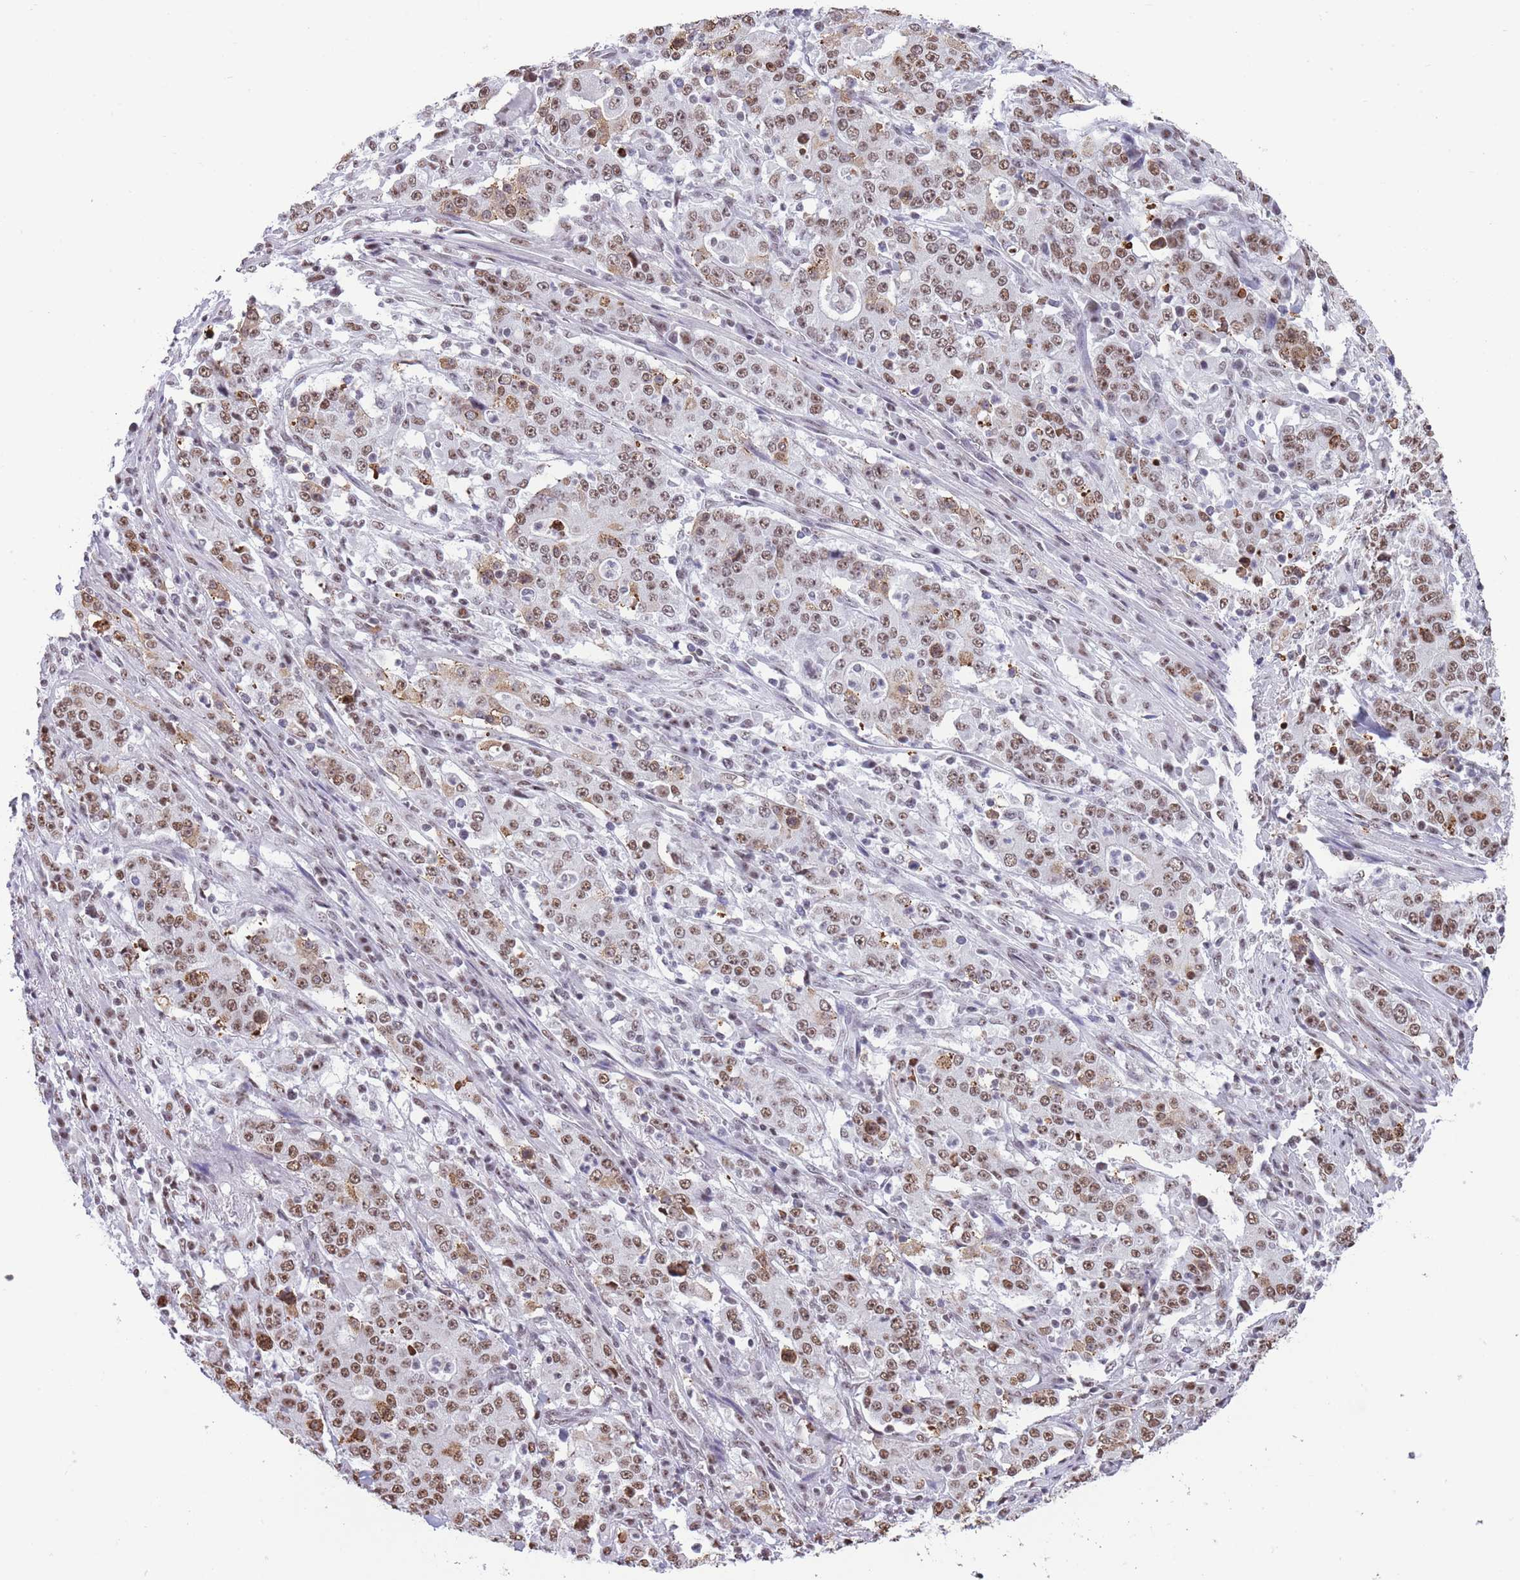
{"staining": {"intensity": "moderate", "quantity": ">75%", "location": "nuclear"}, "tissue": "stomach cancer", "cell_type": "Tumor cells", "image_type": "cancer", "snomed": [{"axis": "morphology", "description": "Normal tissue, NOS"}, {"axis": "morphology", "description": "Adenocarcinoma, NOS"}, {"axis": "topography", "description": "Stomach, upper"}, {"axis": "topography", "description": "Stomach"}], "caption": "Brown immunohistochemical staining in human adenocarcinoma (stomach) demonstrates moderate nuclear expression in about >75% of tumor cells.", "gene": "EVC2", "patient": {"sex": "male", "age": 59}}